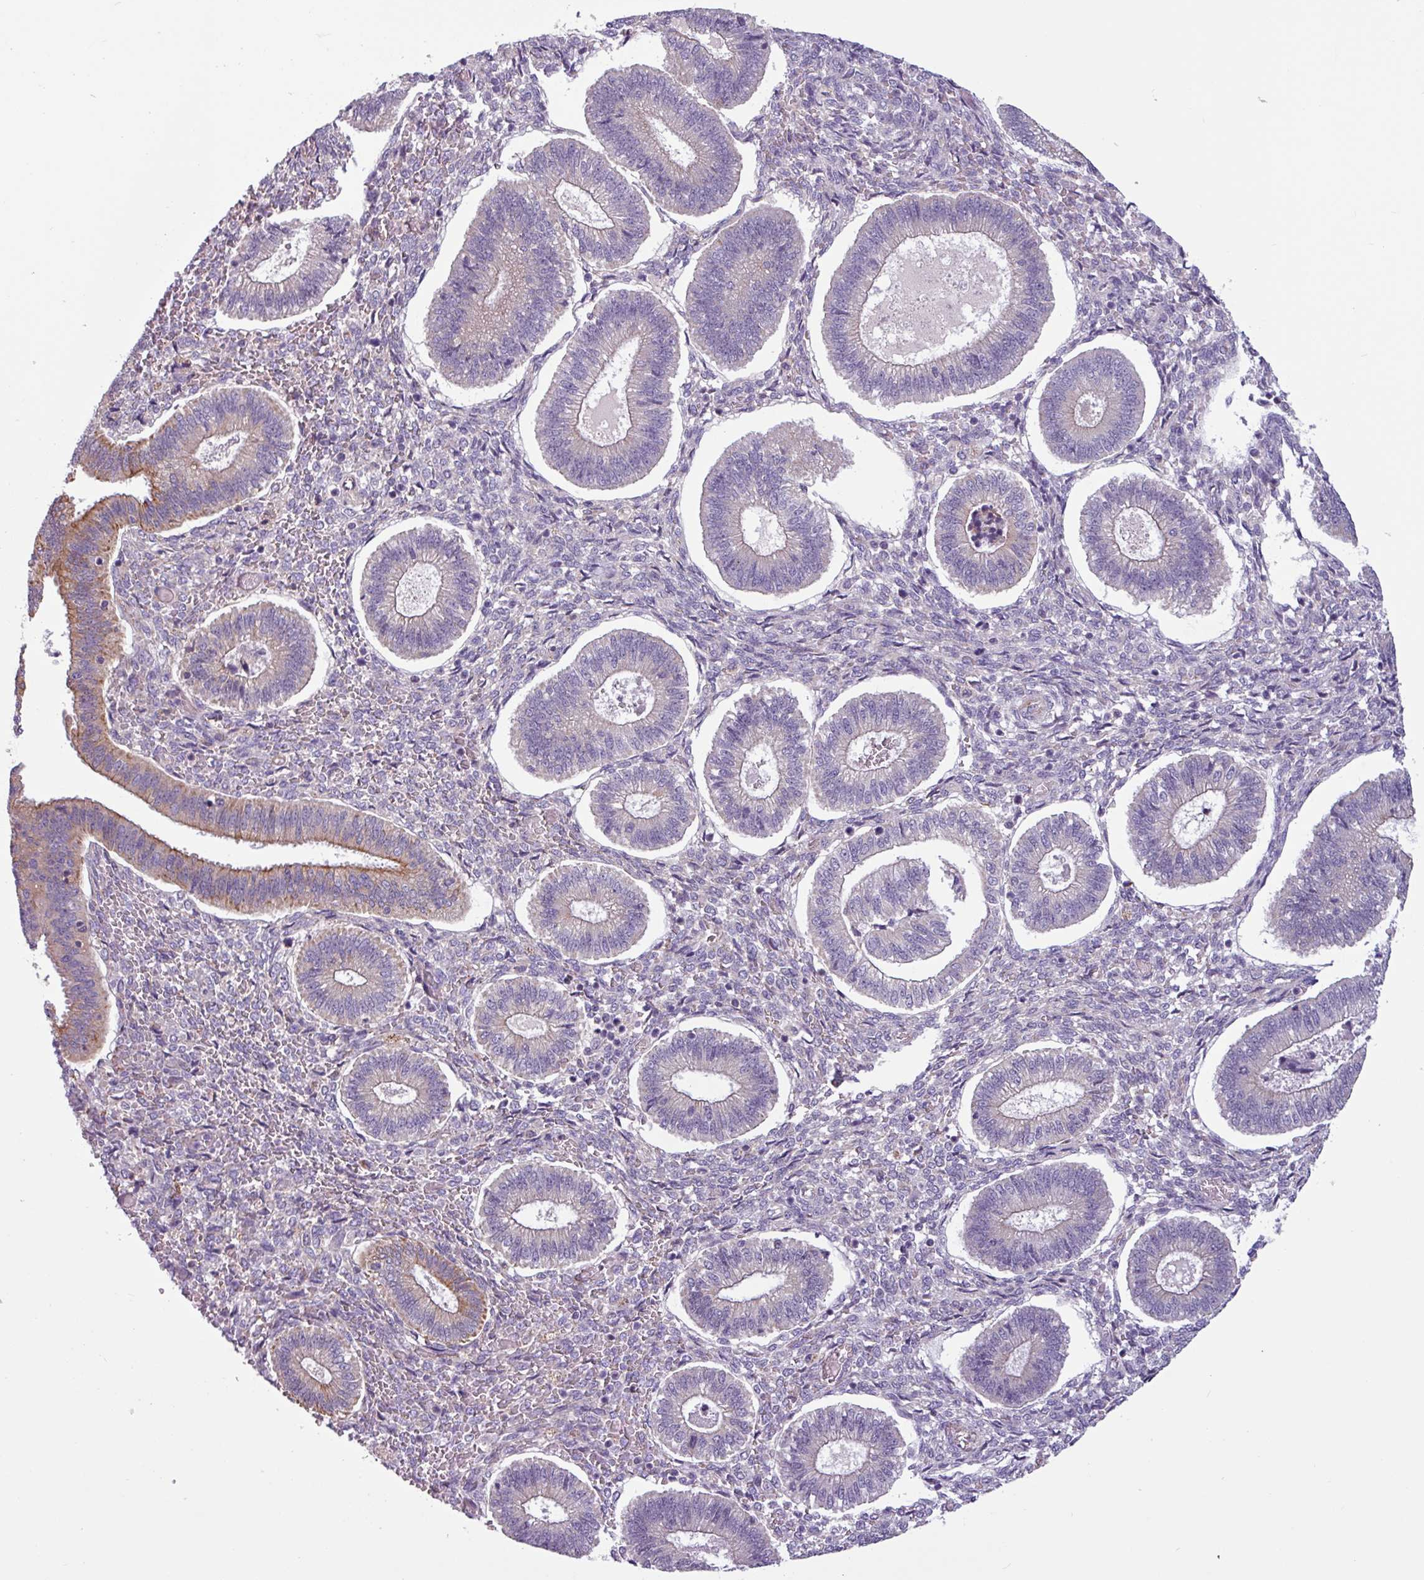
{"staining": {"intensity": "negative", "quantity": "none", "location": "none"}, "tissue": "endometrium", "cell_type": "Cells in endometrial stroma", "image_type": "normal", "snomed": [{"axis": "morphology", "description": "Normal tissue, NOS"}, {"axis": "topography", "description": "Endometrium"}], "caption": "Immunohistochemistry (IHC) photomicrograph of normal endometrium: endometrium stained with DAB (3,3'-diaminobenzidine) displays no significant protein expression in cells in endometrial stroma. Nuclei are stained in blue.", "gene": "CAMK1", "patient": {"sex": "female", "age": 25}}